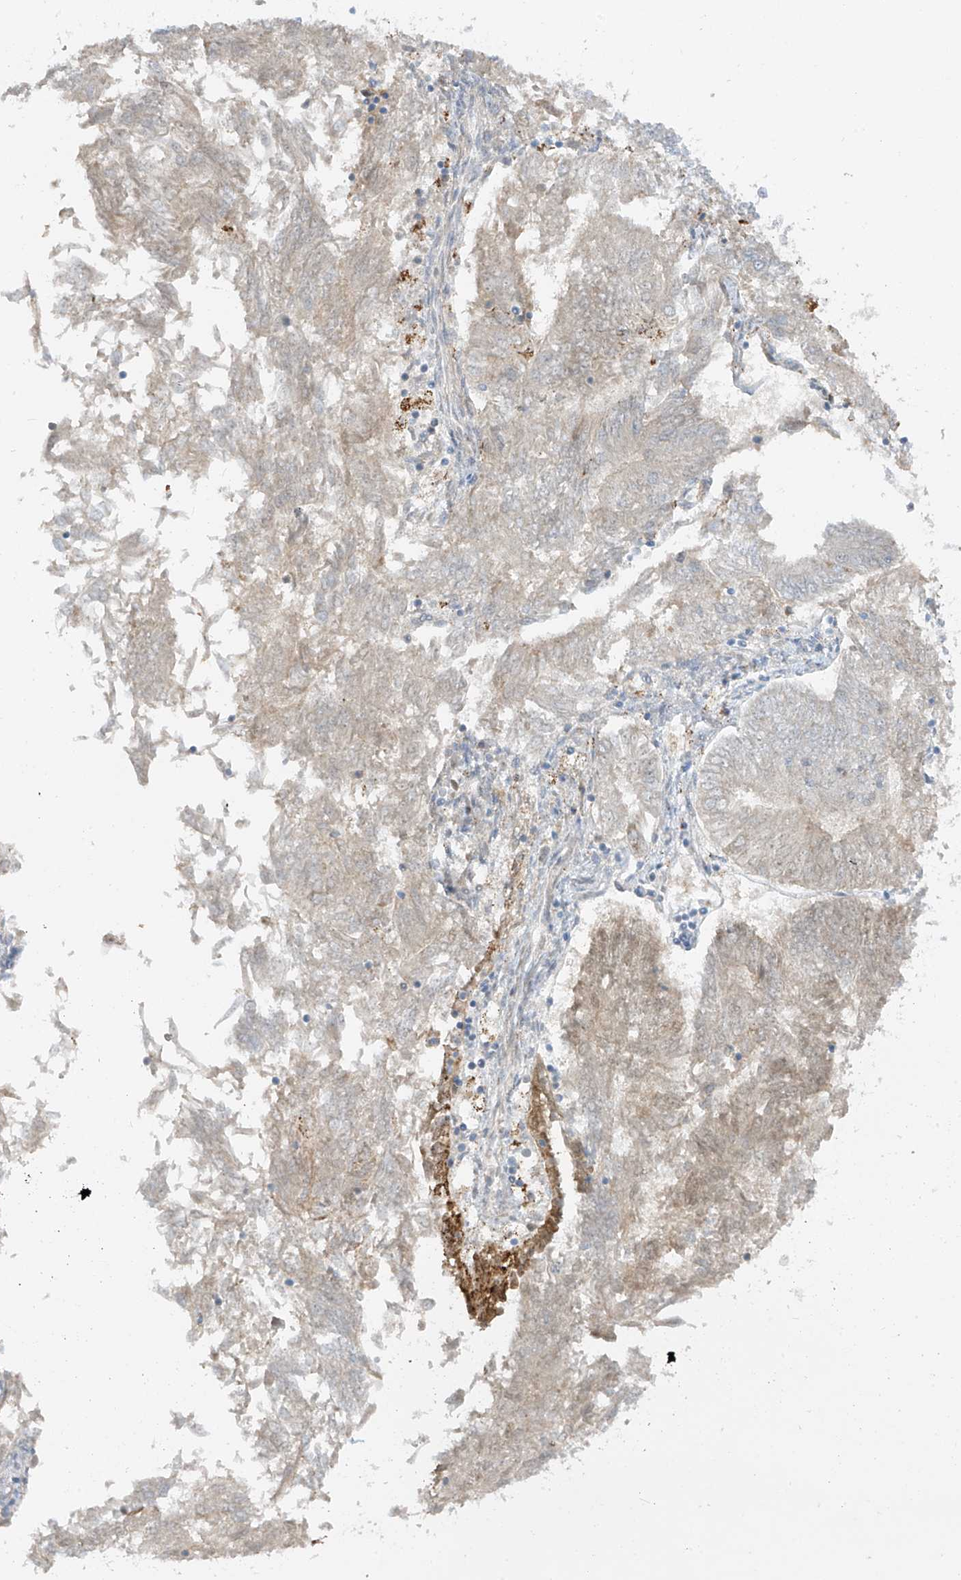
{"staining": {"intensity": "negative", "quantity": "none", "location": "none"}, "tissue": "endometrial cancer", "cell_type": "Tumor cells", "image_type": "cancer", "snomed": [{"axis": "morphology", "description": "Adenocarcinoma, NOS"}, {"axis": "topography", "description": "Endometrium"}], "caption": "High magnification brightfield microscopy of adenocarcinoma (endometrial) stained with DAB (3,3'-diaminobenzidine) (brown) and counterstained with hematoxylin (blue): tumor cells show no significant positivity.", "gene": "PM20D2", "patient": {"sex": "female", "age": 58}}